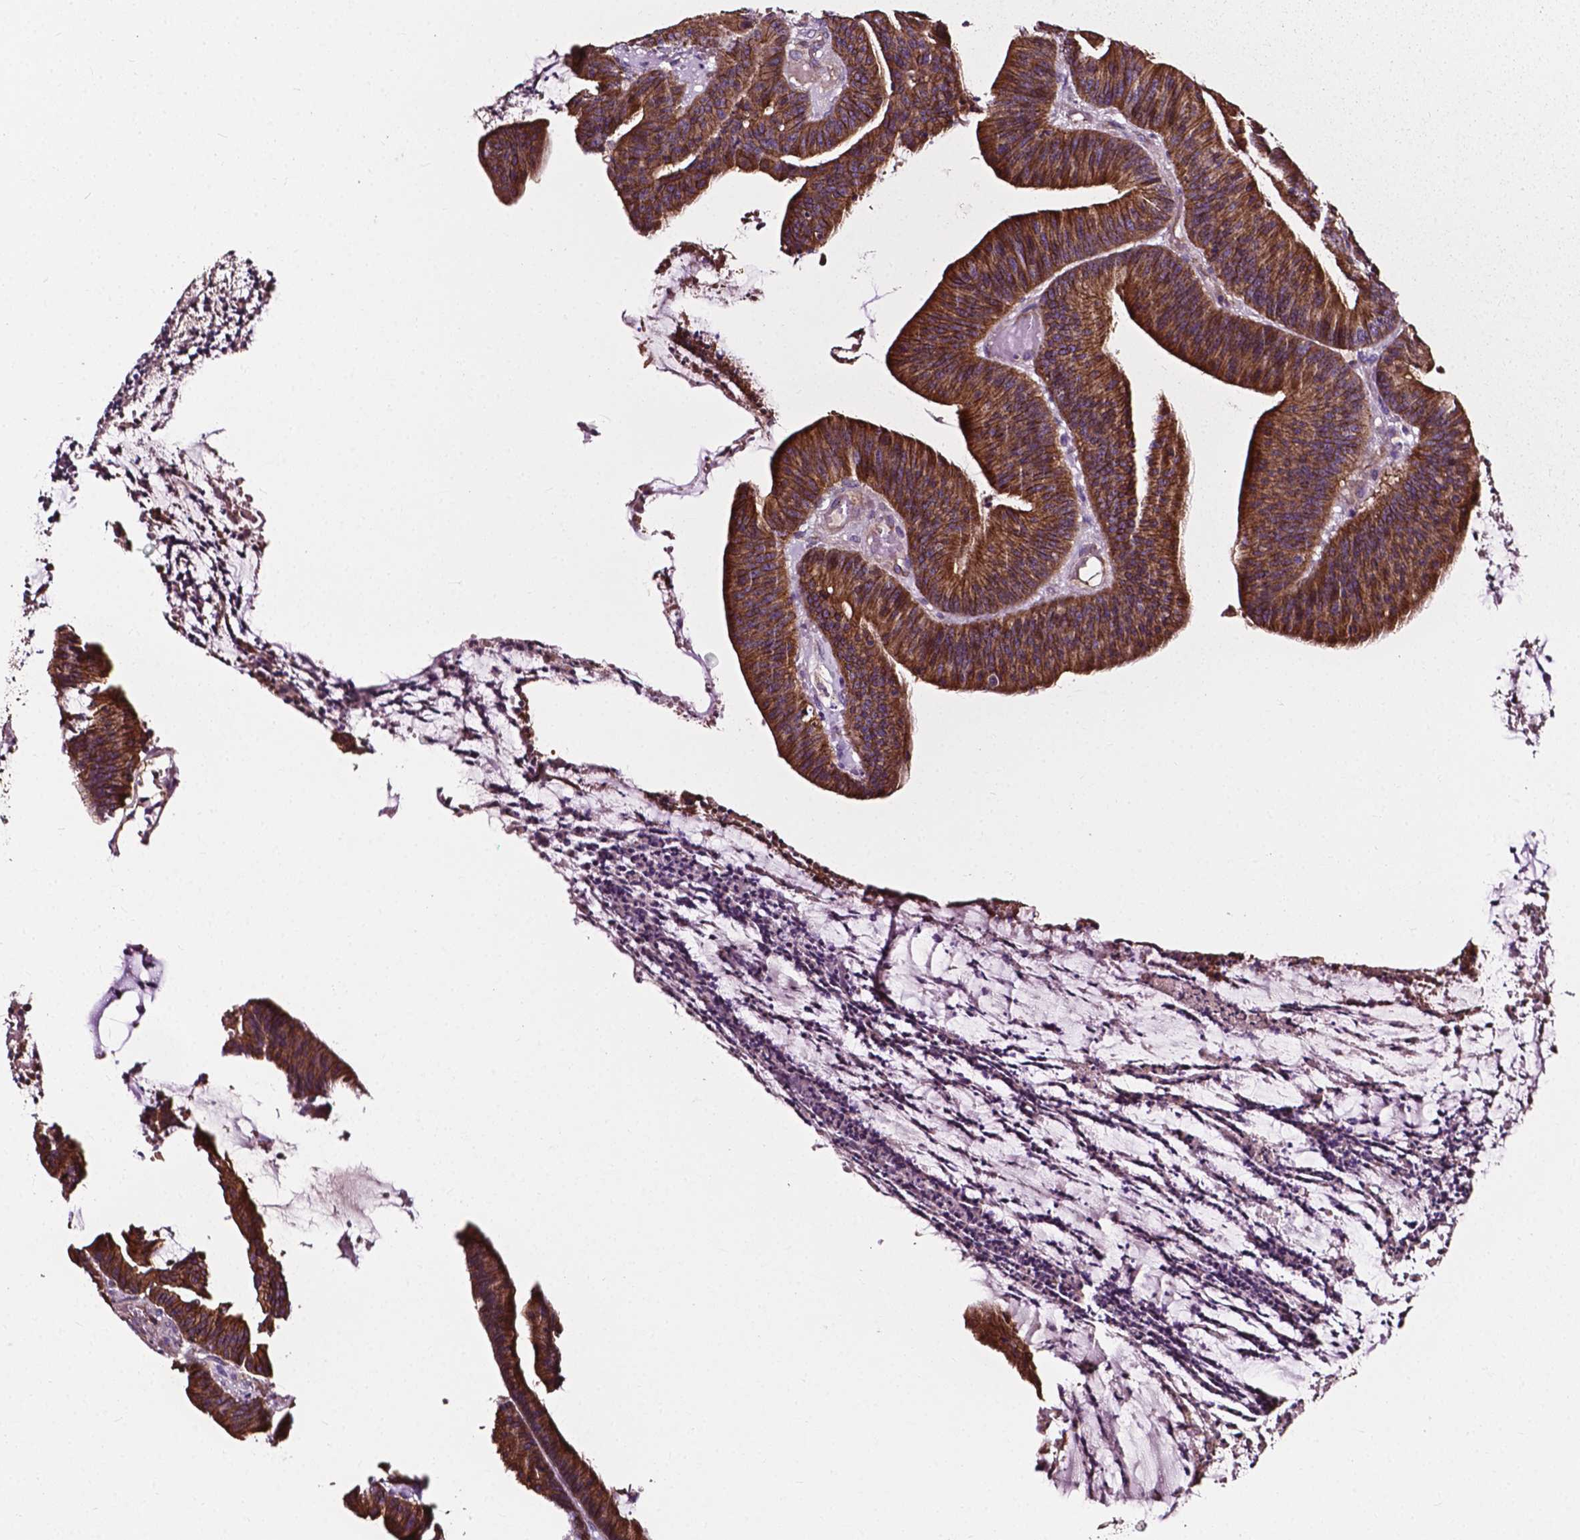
{"staining": {"intensity": "moderate", "quantity": ">75%", "location": "cytoplasmic/membranous"}, "tissue": "colorectal cancer", "cell_type": "Tumor cells", "image_type": "cancer", "snomed": [{"axis": "morphology", "description": "Adenocarcinoma, NOS"}, {"axis": "topography", "description": "Colon"}], "caption": "A micrograph of human adenocarcinoma (colorectal) stained for a protein displays moderate cytoplasmic/membranous brown staining in tumor cells. Immunohistochemistry stains the protein in brown and the nuclei are stained blue.", "gene": "ATG16L1", "patient": {"sex": "female", "age": 78}}